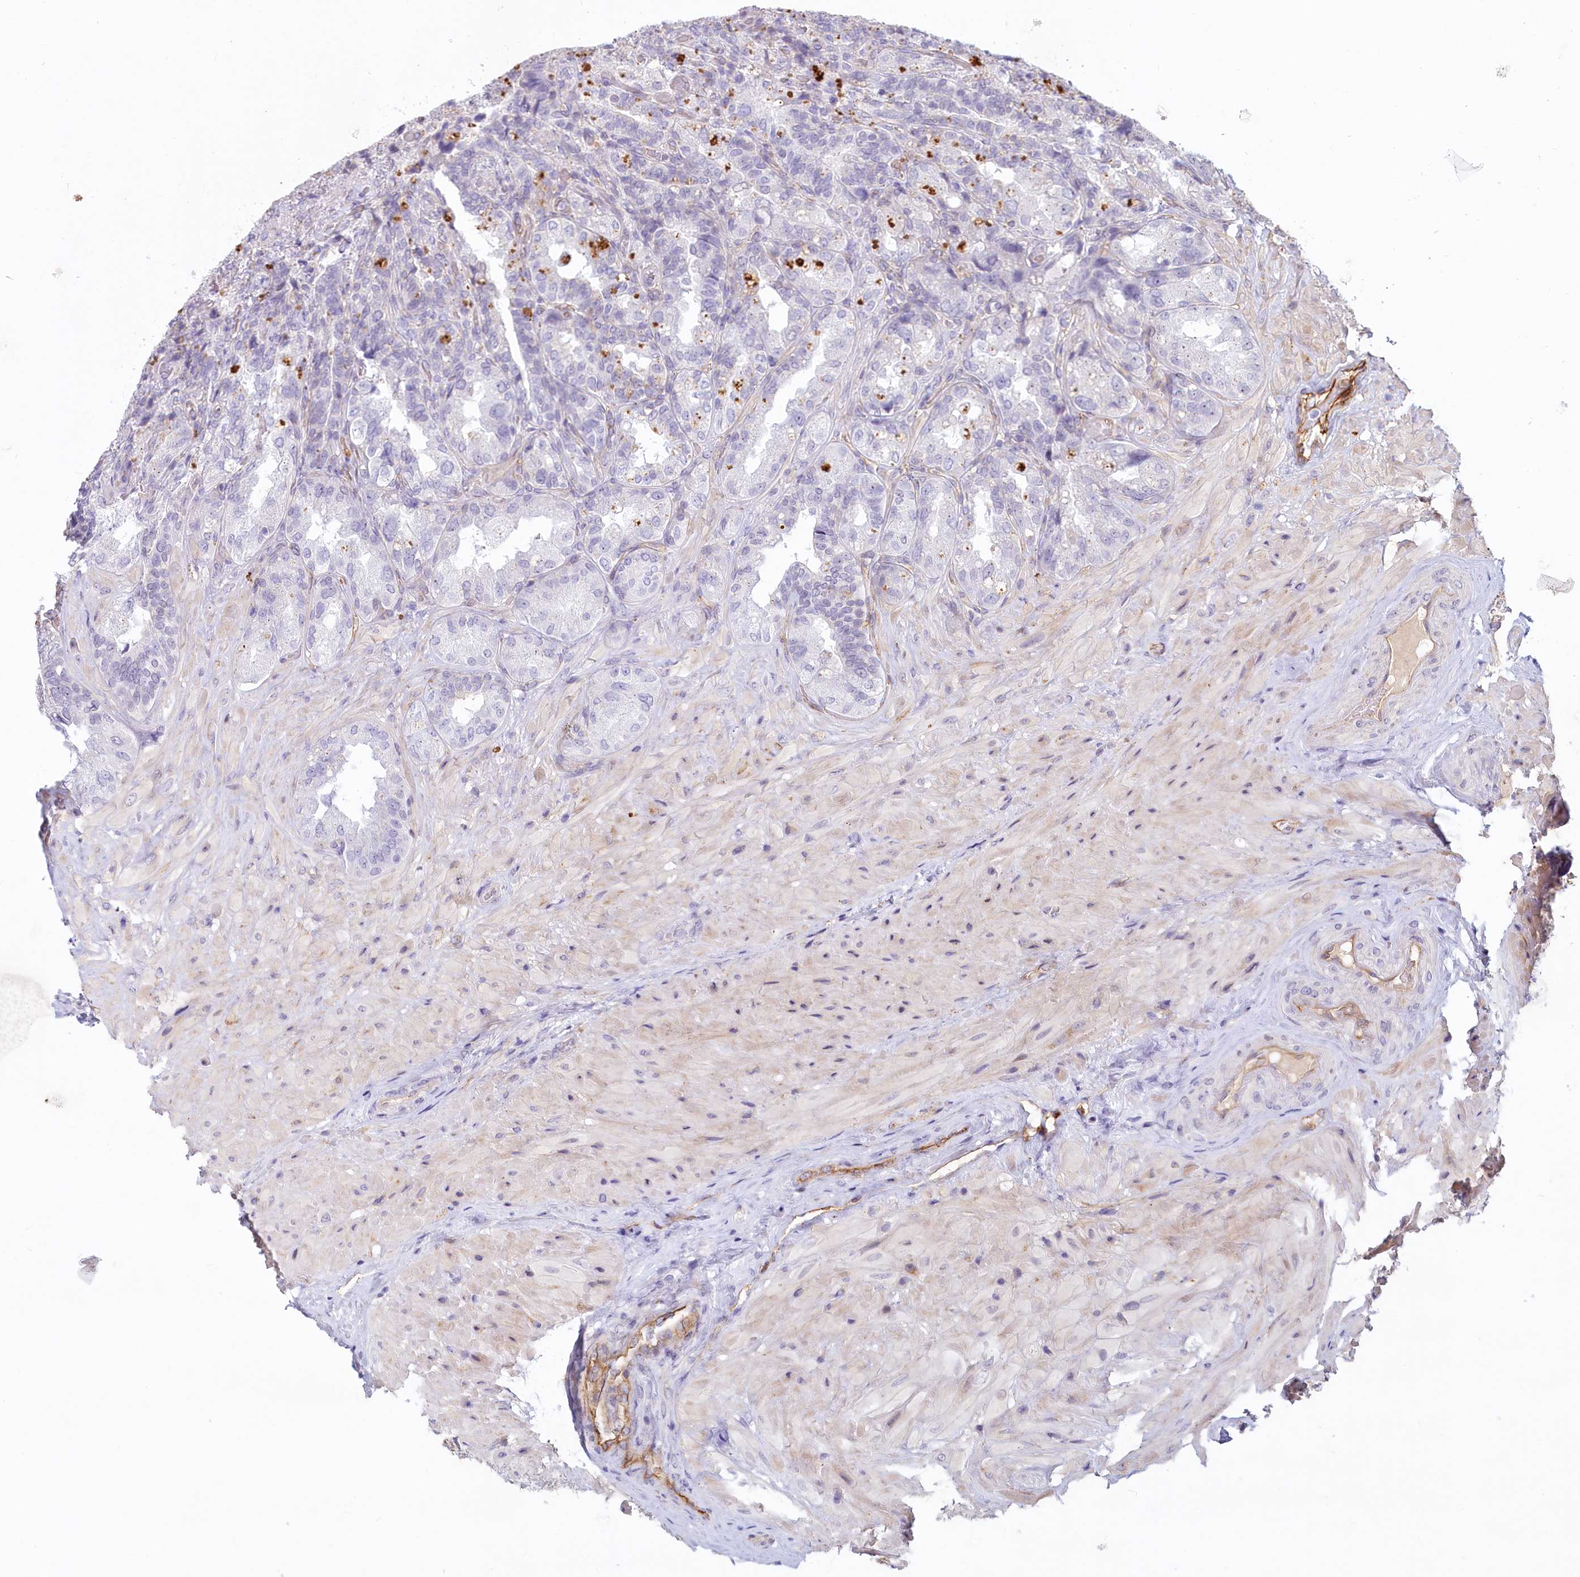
{"staining": {"intensity": "moderate", "quantity": "<25%", "location": "nuclear"}, "tissue": "seminal vesicle", "cell_type": "Glandular cells", "image_type": "normal", "snomed": [{"axis": "morphology", "description": "Normal tissue, NOS"}, {"axis": "topography", "description": "Prostate and seminal vesicle, NOS"}, {"axis": "topography", "description": "Prostate"}, {"axis": "topography", "description": "Seminal veicle"}], "caption": "About <25% of glandular cells in normal seminal vesicle demonstrate moderate nuclear protein expression as visualized by brown immunohistochemical staining.", "gene": "PROCR", "patient": {"sex": "male", "age": 67}}